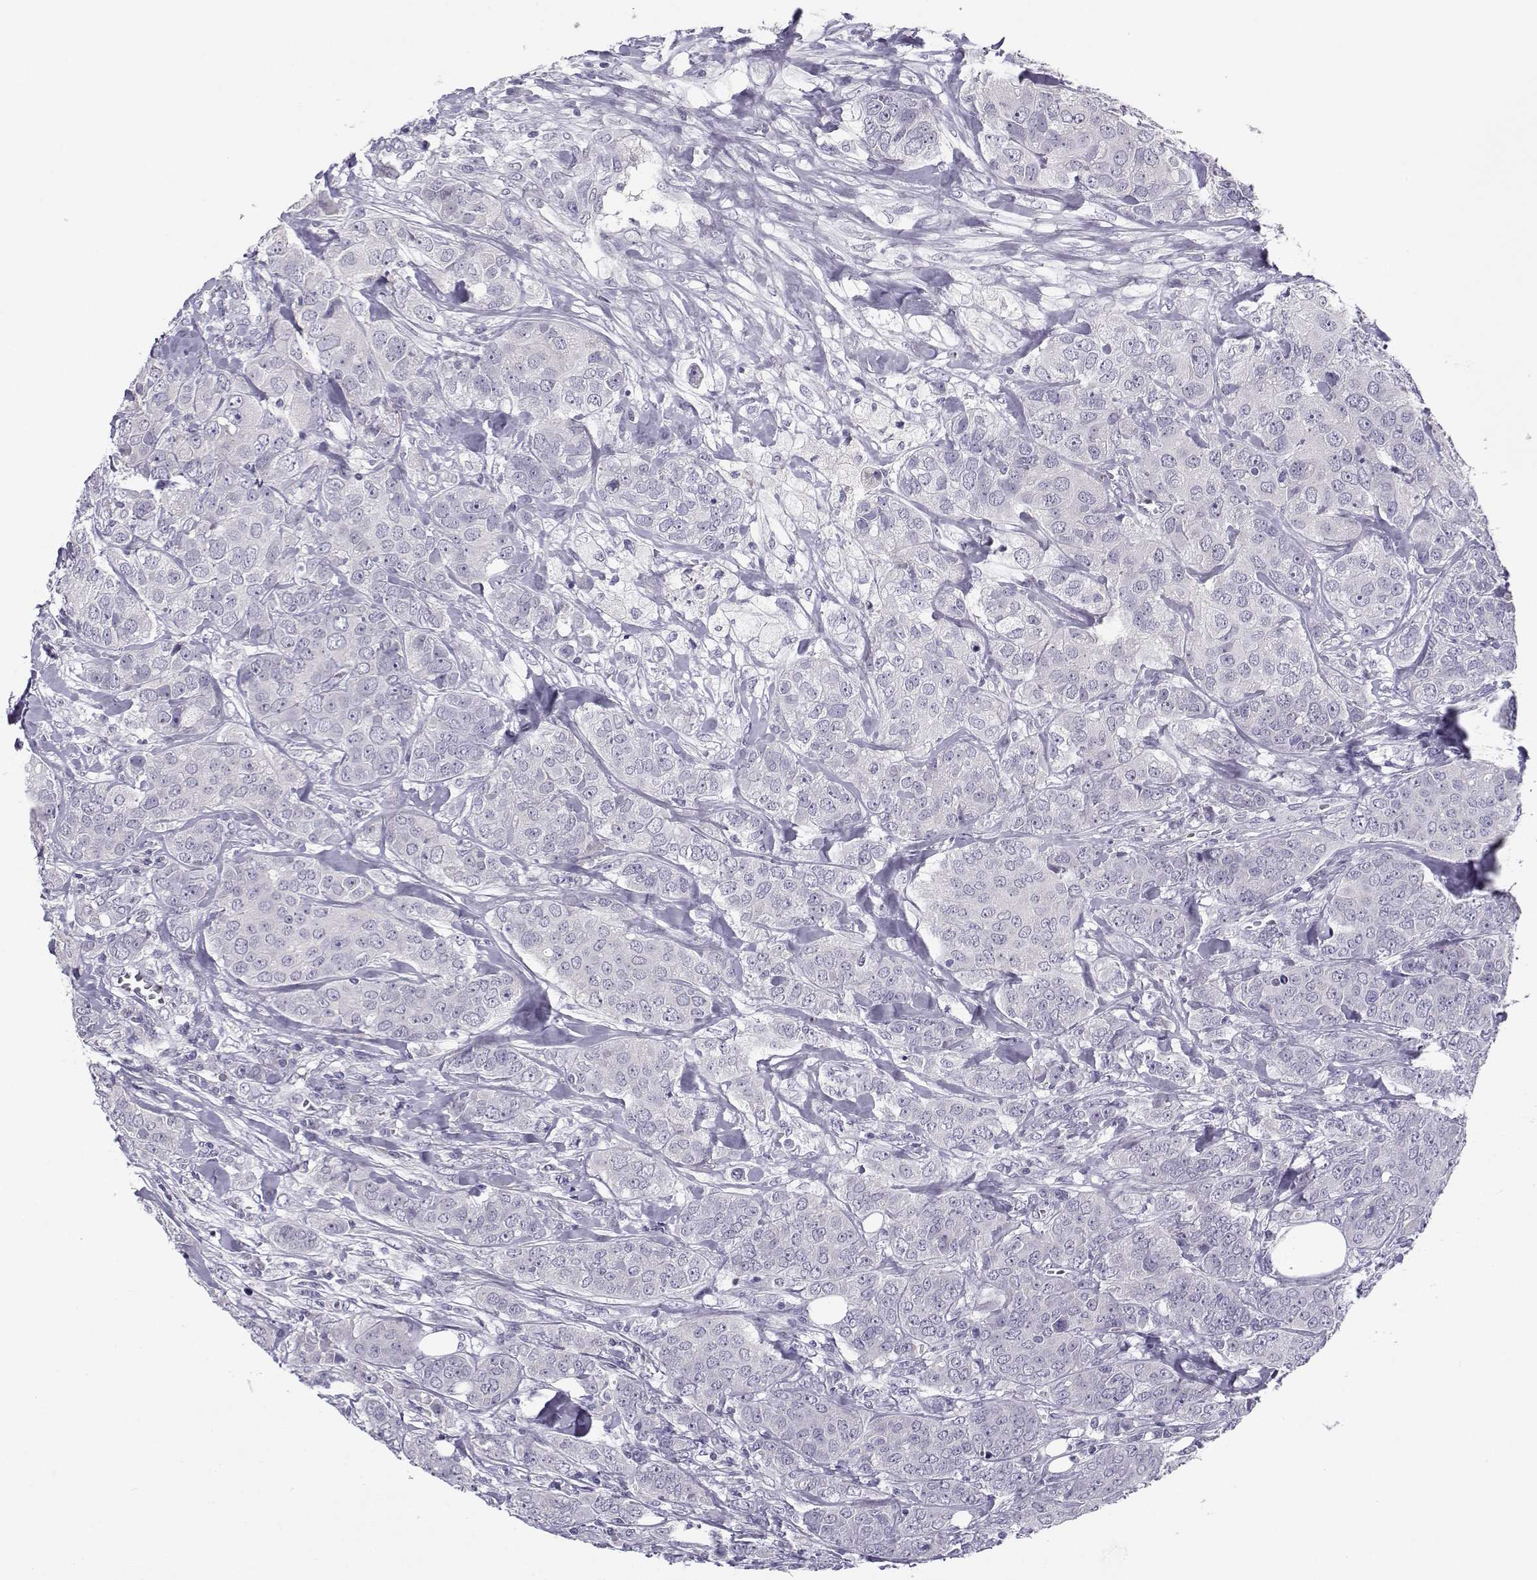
{"staining": {"intensity": "negative", "quantity": "none", "location": "none"}, "tissue": "breast cancer", "cell_type": "Tumor cells", "image_type": "cancer", "snomed": [{"axis": "morphology", "description": "Duct carcinoma"}, {"axis": "topography", "description": "Breast"}], "caption": "High power microscopy image of an IHC photomicrograph of breast cancer, revealing no significant expression in tumor cells.", "gene": "CFAP77", "patient": {"sex": "female", "age": 43}}